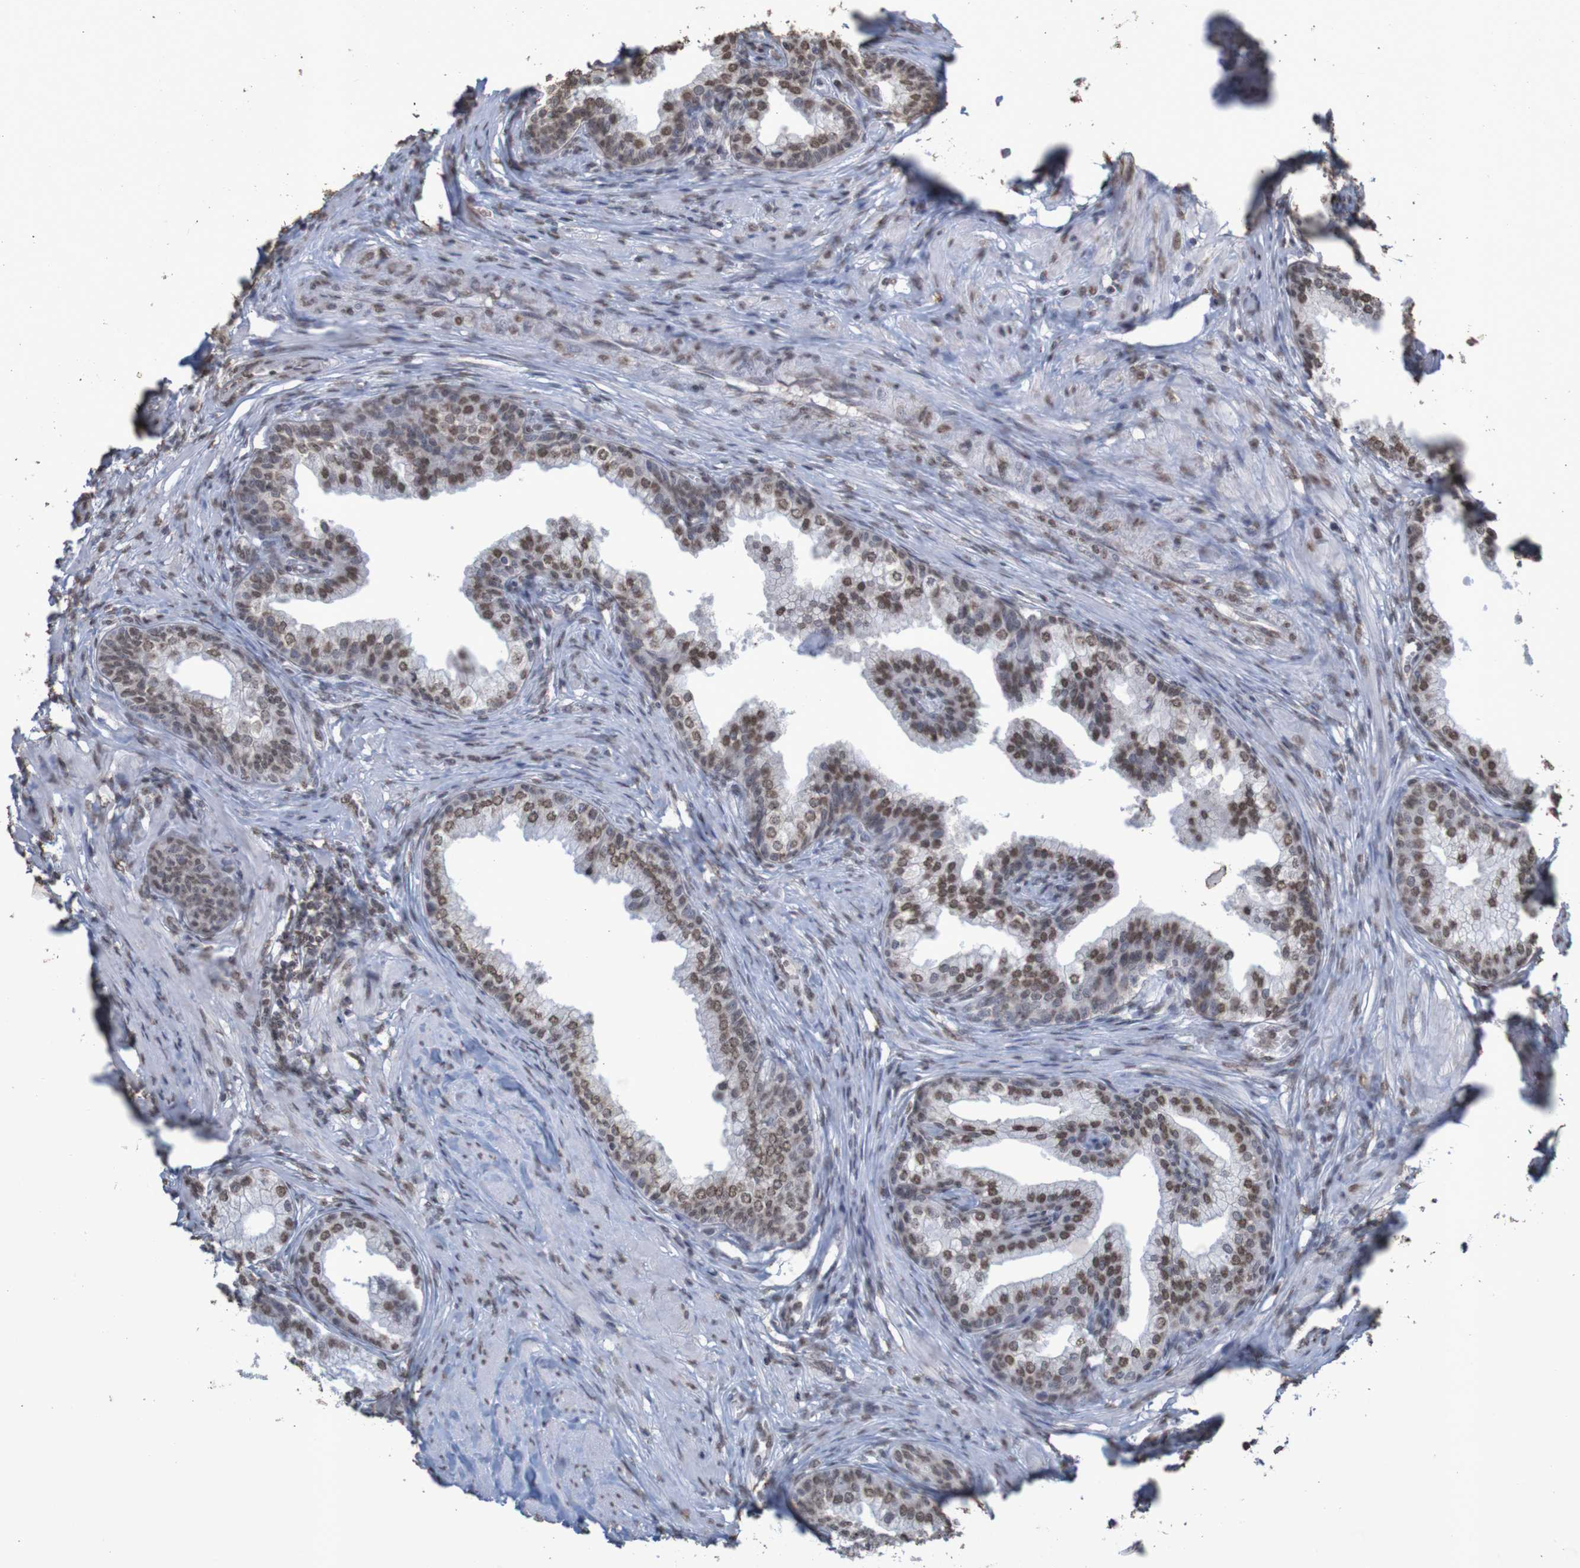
{"staining": {"intensity": "moderate", "quantity": ">75%", "location": "nuclear"}, "tissue": "prostate", "cell_type": "Glandular cells", "image_type": "normal", "snomed": [{"axis": "morphology", "description": "Normal tissue, NOS"}, {"axis": "morphology", "description": "Urothelial carcinoma, Low grade"}, {"axis": "topography", "description": "Urinary bladder"}, {"axis": "topography", "description": "Prostate"}], "caption": "Human prostate stained with a brown dye shows moderate nuclear positive staining in about >75% of glandular cells.", "gene": "GFI1", "patient": {"sex": "male", "age": 60}}